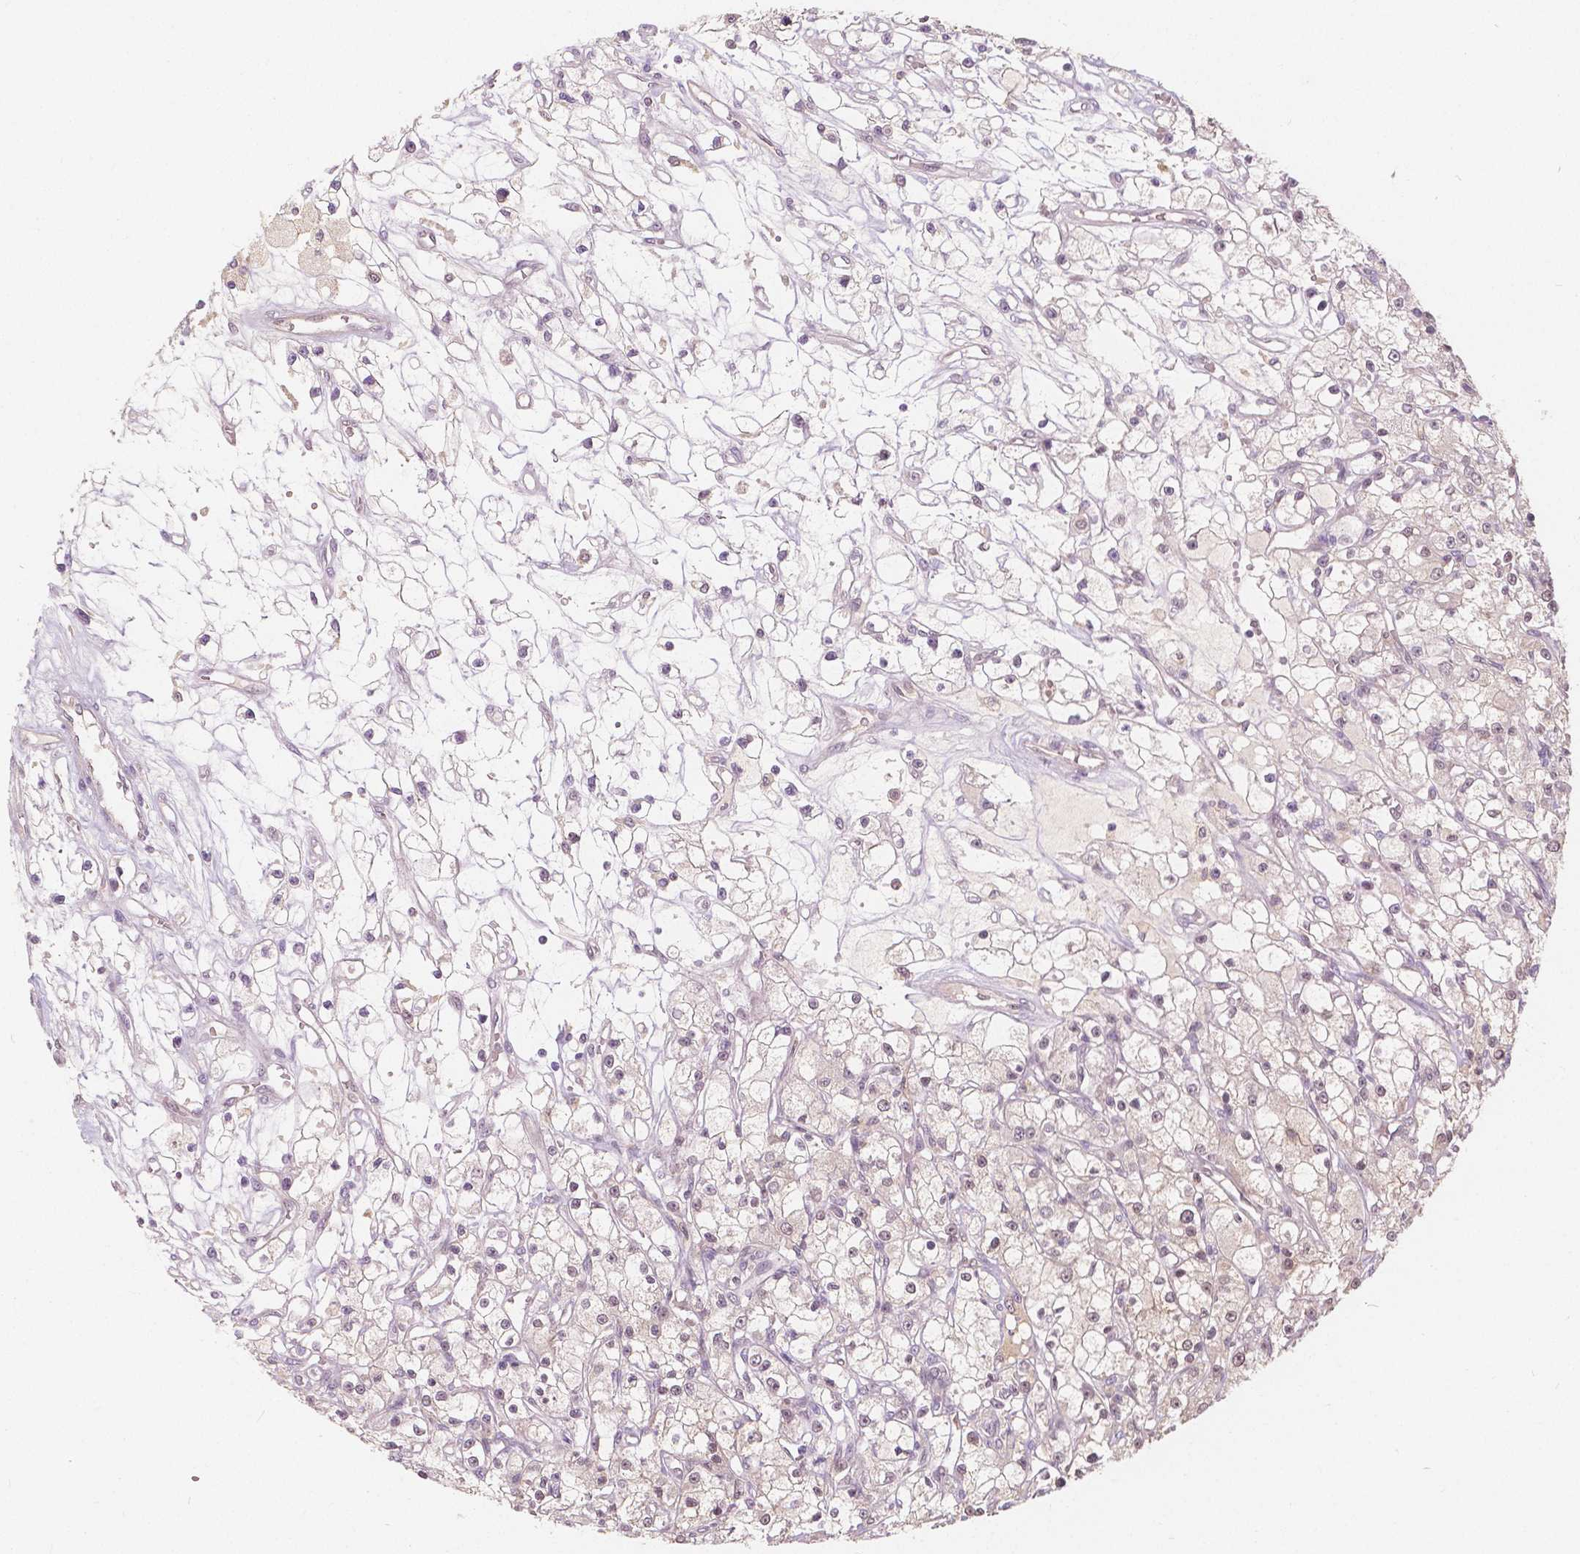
{"staining": {"intensity": "negative", "quantity": "none", "location": "none"}, "tissue": "renal cancer", "cell_type": "Tumor cells", "image_type": "cancer", "snomed": [{"axis": "morphology", "description": "Adenocarcinoma, NOS"}, {"axis": "topography", "description": "Kidney"}], "caption": "Human renal adenocarcinoma stained for a protein using immunohistochemistry reveals no expression in tumor cells.", "gene": "NAPRT", "patient": {"sex": "female", "age": 59}}